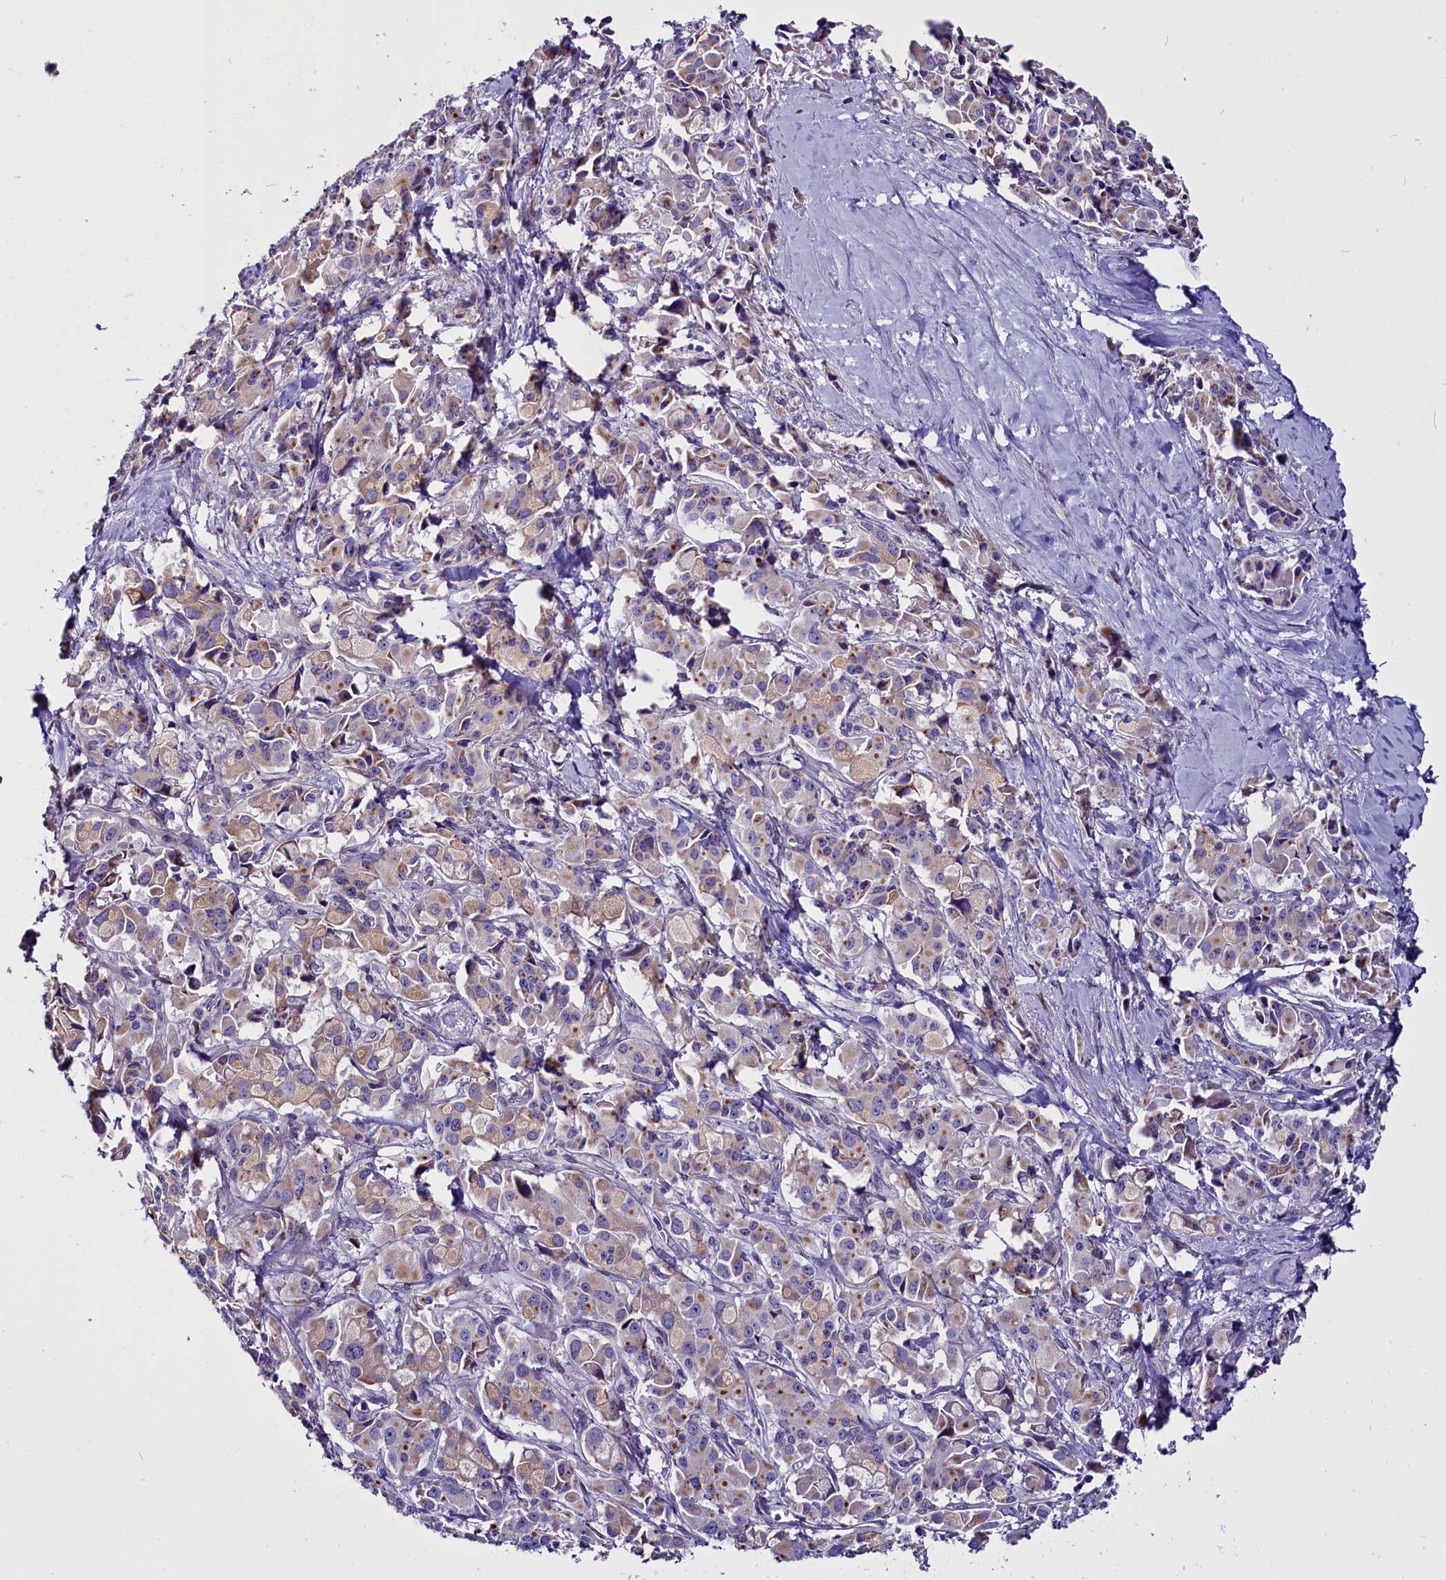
{"staining": {"intensity": "weak", "quantity": "25%-75%", "location": "cytoplasmic/membranous"}, "tissue": "pancreatic cancer", "cell_type": "Tumor cells", "image_type": "cancer", "snomed": [{"axis": "morphology", "description": "Adenocarcinoma, NOS"}, {"axis": "topography", "description": "Pancreas"}], "caption": "Brown immunohistochemical staining in human adenocarcinoma (pancreatic) demonstrates weak cytoplasmic/membranous staining in about 25%-75% of tumor cells.", "gene": "CEP170", "patient": {"sex": "male", "age": 65}}